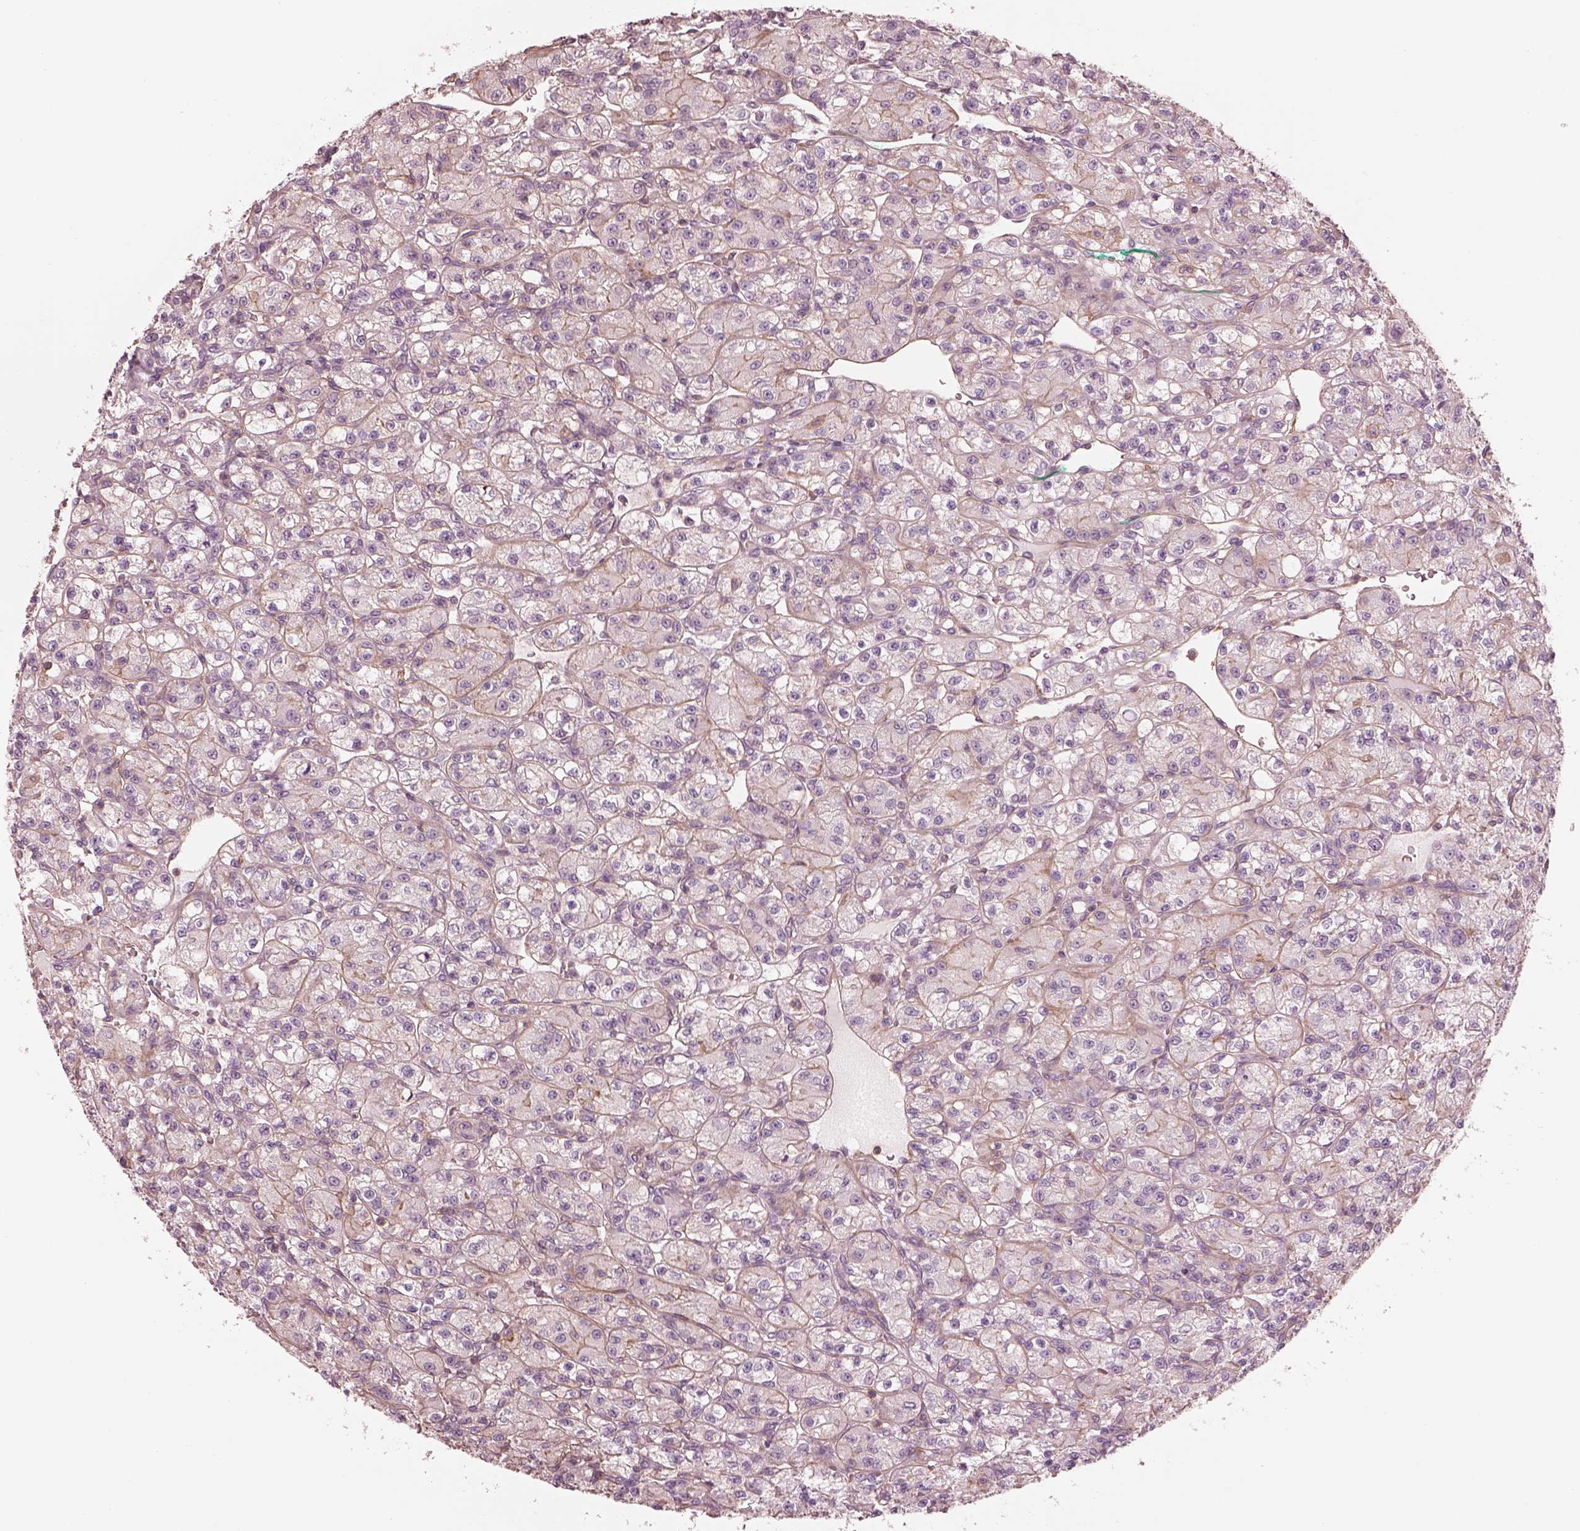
{"staining": {"intensity": "weak", "quantity": ">75%", "location": "cytoplasmic/membranous"}, "tissue": "renal cancer", "cell_type": "Tumor cells", "image_type": "cancer", "snomed": [{"axis": "morphology", "description": "Adenocarcinoma, NOS"}, {"axis": "topography", "description": "Kidney"}], "caption": "Immunohistochemistry (IHC) (DAB) staining of human renal cancer (adenocarcinoma) exhibits weak cytoplasmic/membranous protein staining in about >75% of tumor cells.", "gene": "ELAPOR1", "patient": {"sex": "female", "age": 70}}